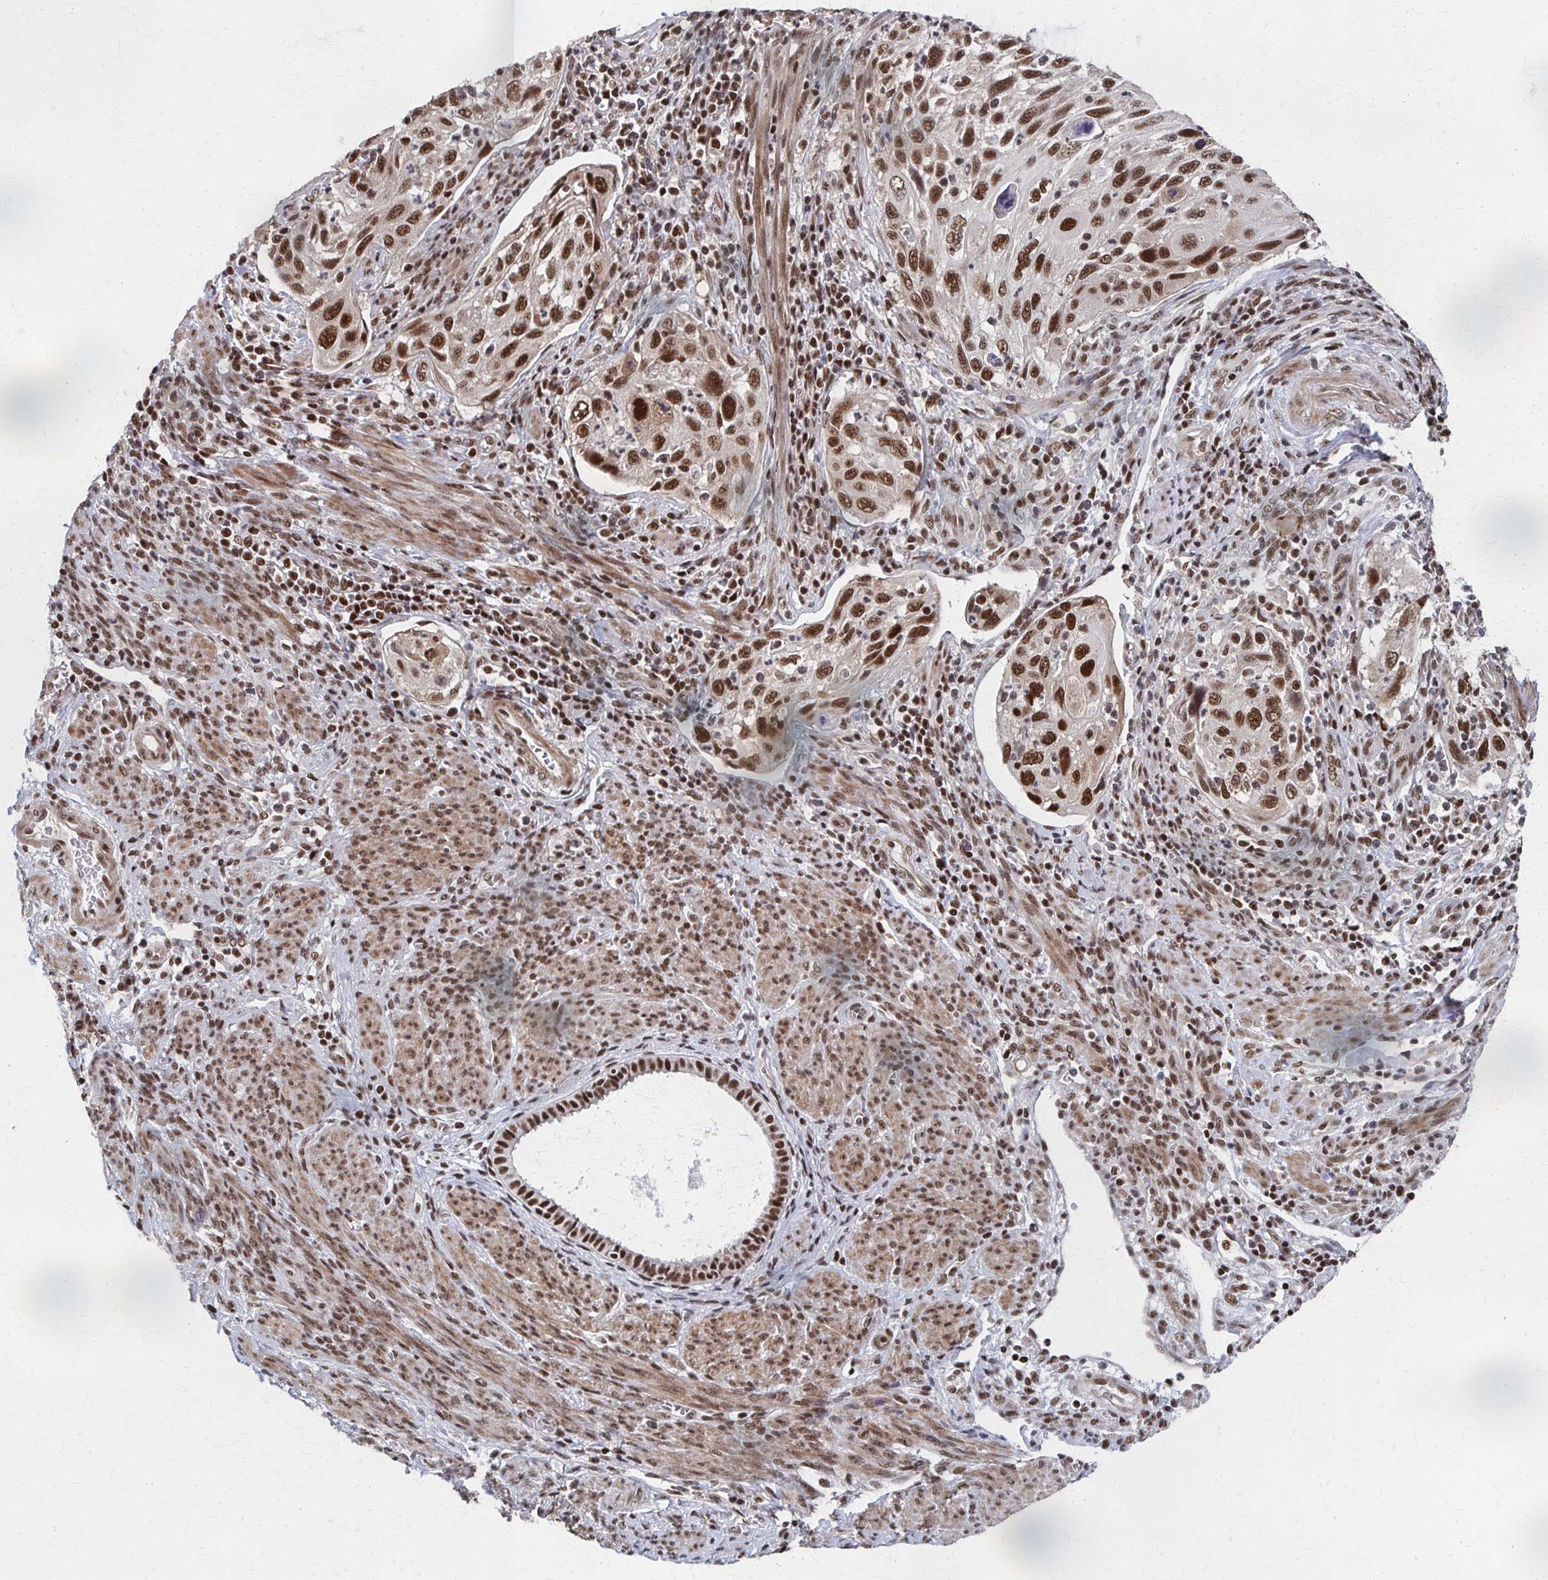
{"staining": {"intensity": "moderate", "quantity": ">75%", "location": "nuclear"}, "tissue": "cervical cancer", "cell_type": "Tumor cells", "image_type": "cancer", "snomed": [{"axis": "morphology", "description": "Squamous cell carcinoma, NOS"}, {"axis": "topography", "description": "Cervix"}], "caption": "High-magnification brightfield microscopy of cervical cancer (squamous cell carcinoma) stained with DAB (brown) and counterstained with hematoxylin (blue). tumor cells exhibit moderate nuclear positivity is present in about>75% of cells.", "gene": "GTF2B", "patient": {"sex": "female", "age": 70}}